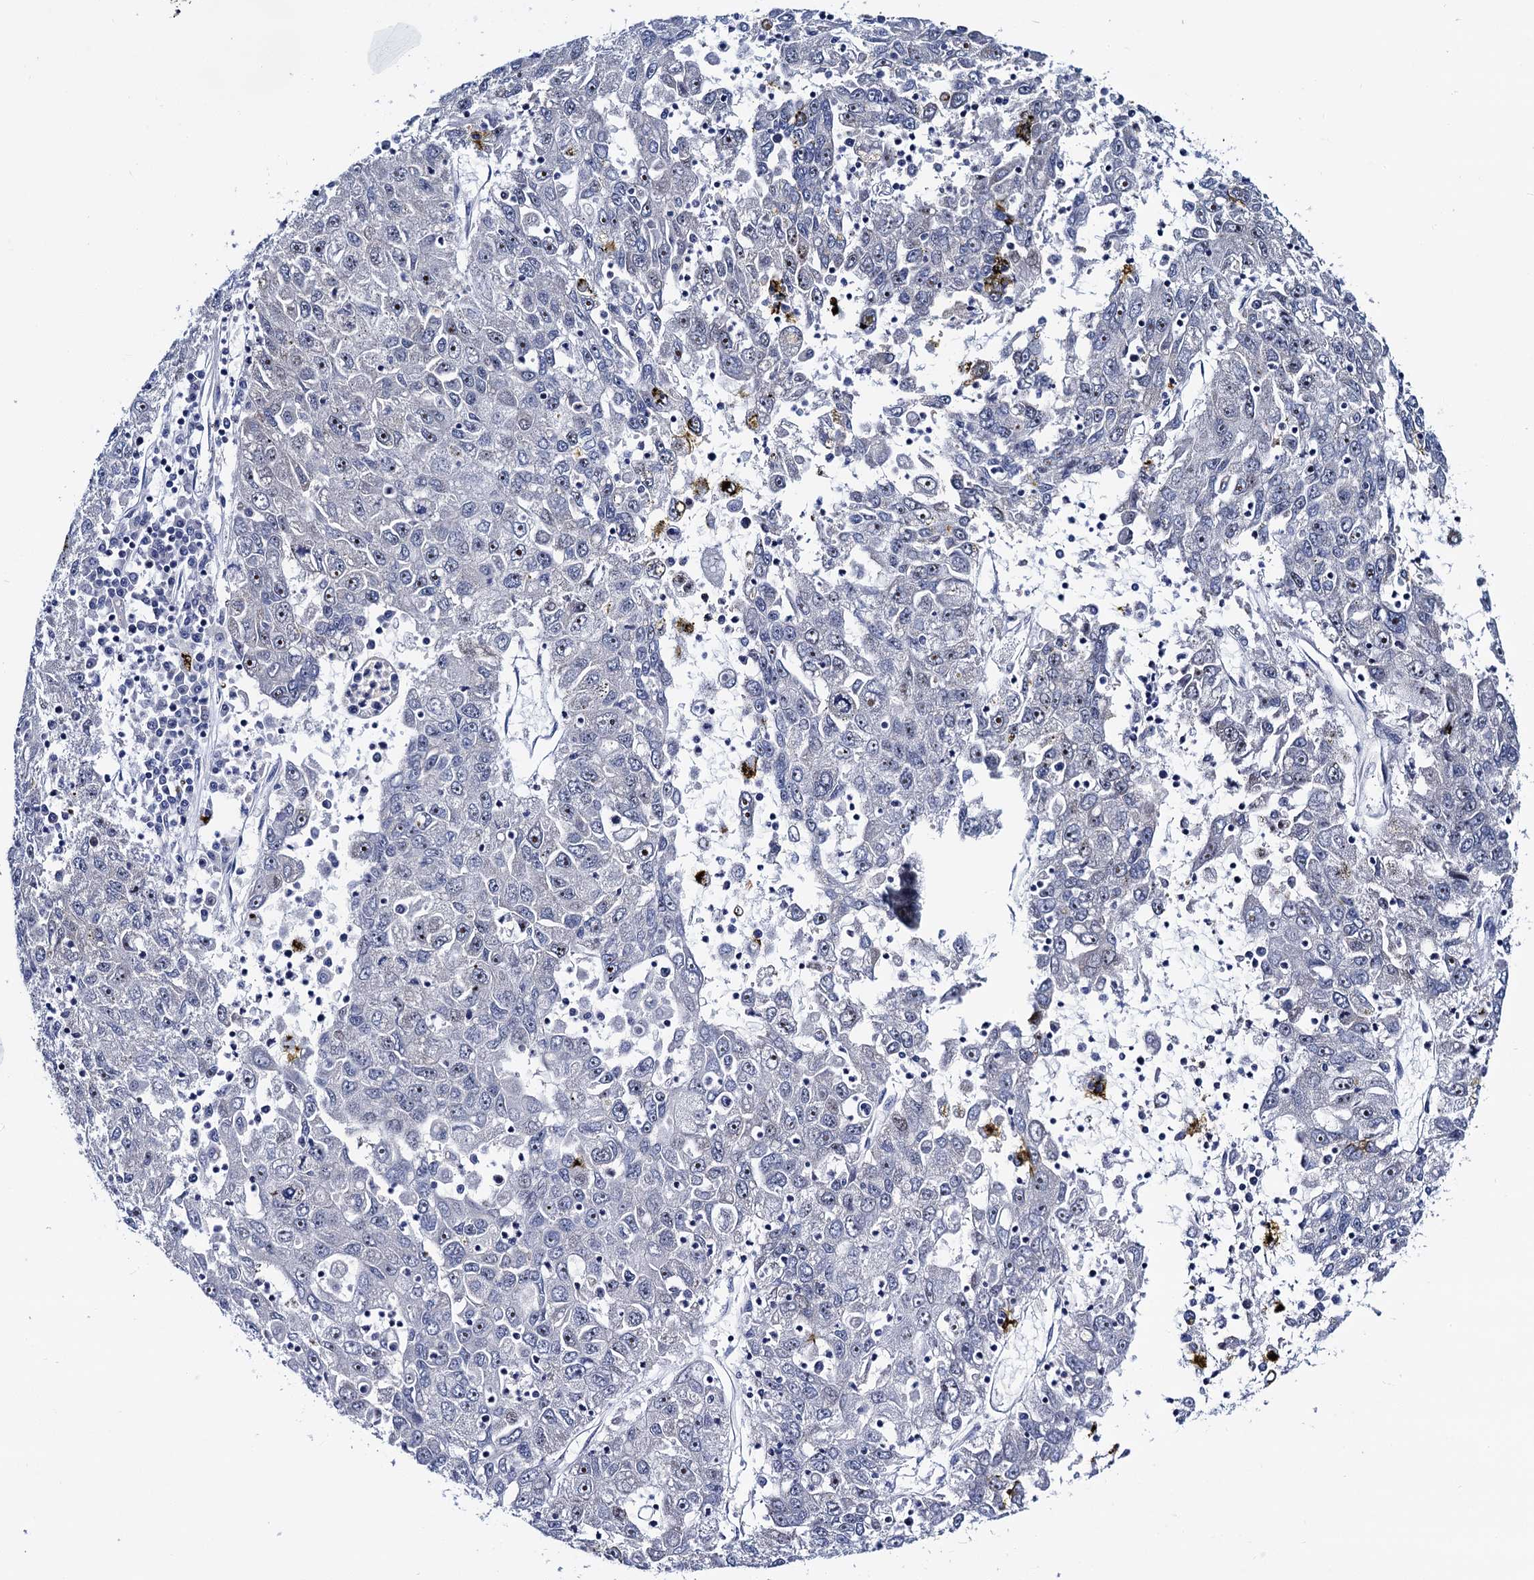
{"staining": {"intensity": "negative", "quantity": "none", "location": "none"}, "tissue": "liver cancer", "cell_type": "Tumor cells", "image_type": "cancer", "snomed": [{"axis": "morphology", "description": "Carcinoma, Hepatocellular, NOS"}, {"axis": "topography", "description": "Liver"}], "caption": "Protein analysis of liver hepatocellular carcinoma reveals no significant expression in tumor cells.", "gene": "TRMT112", "patient": {"sex": "male", "age": 49}}